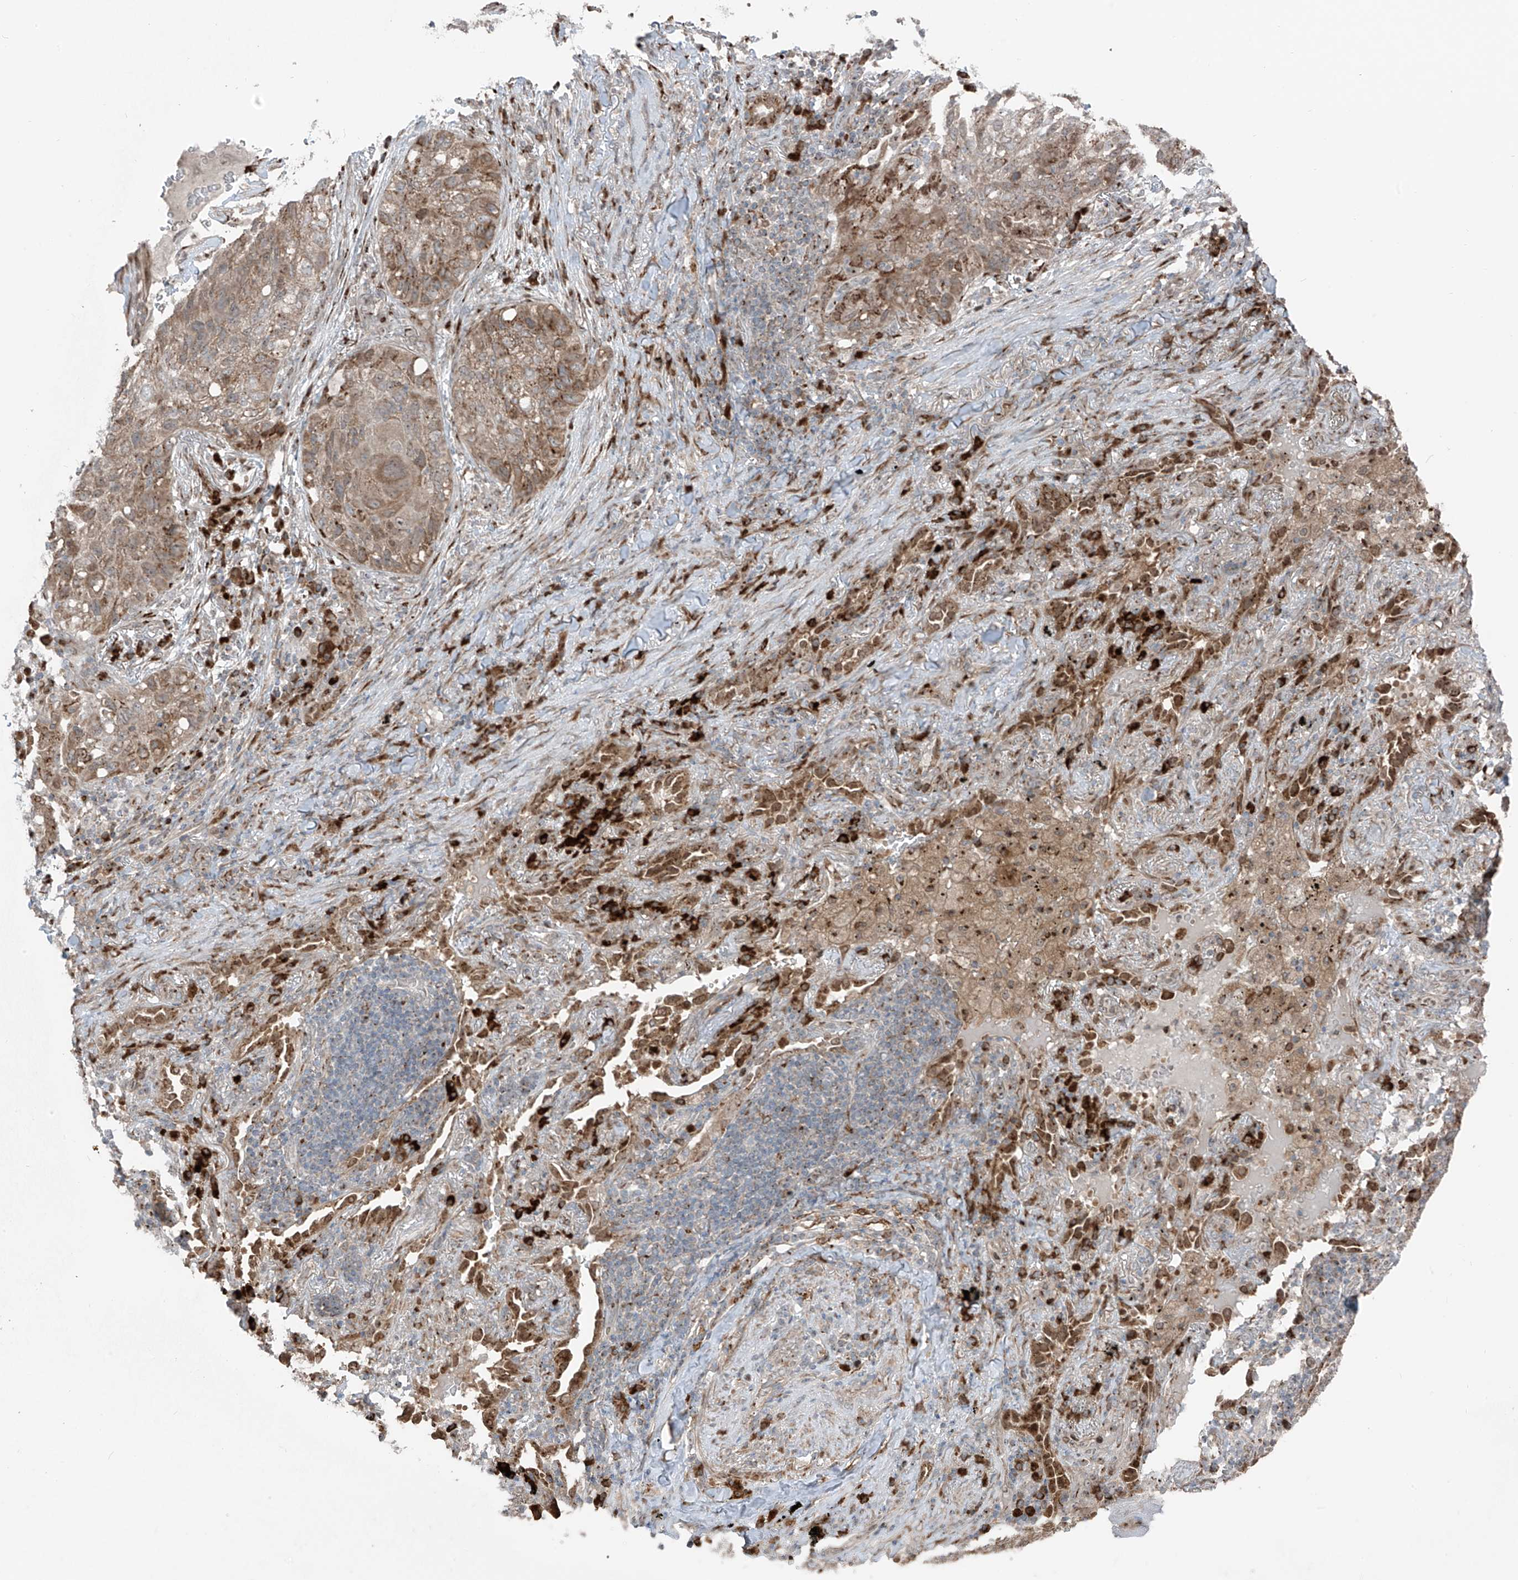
{"staining": {"intensity": "moderate", "quantity": ">75%", "location": "cytoplasmic/membranous"}, "tissue": "lung cancer", "cell_type": "Tumor cells", "image_type": "cancer", "snomed": [{"axis": "morphology", "description": "Squamous cell carcinoma, NOS"}, {"axis": "topography", "description": "Lung"}], "caption": "There is medium levels of moderate cytoplasmic/membranous positivity in tumor cells of squamous cell carcinoma (lung), as demonstrated by immunohistochemical staining (brown color).", "gene": "ERLEC1", "patient": {"sex": "female", "age": 63}}